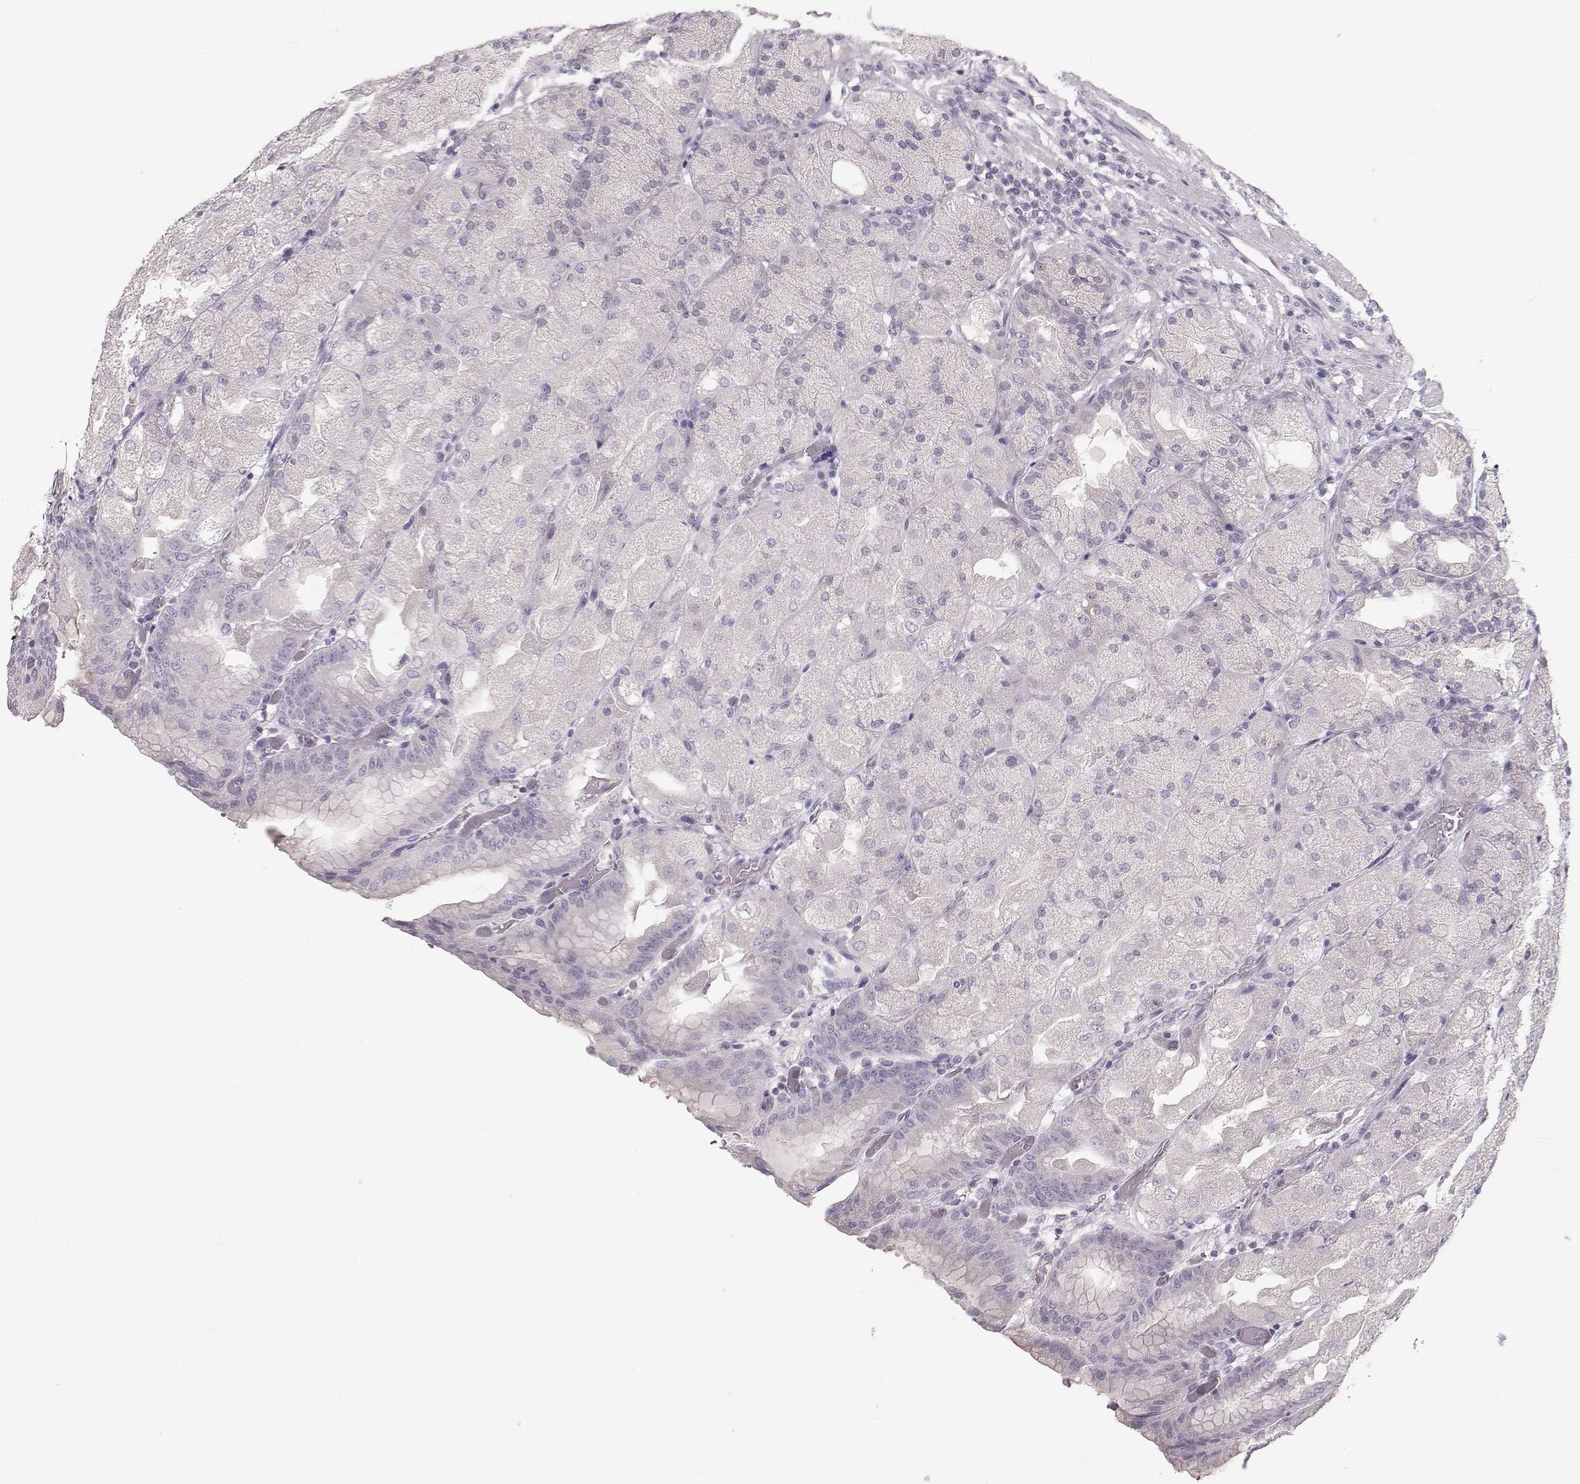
{"staining": {"intensity": "negative", "quantity": "none", "location": "none"}, "tissue": "stomach", "cell_type": "Glandular cells", "image_type": "normal", "snomed": [{"axis": "morphology", "description": "Normal tissue, NOS"}, {"axis": "topography", "description": "Stomach, upper"}, {"axis": "topography", "description": "Stomach"}, {"axis": "topography", "description": "Stomach, lower"}], "caption": "The photomicrograph reveals no significant staining in glandular cells of stomach.", "gene": "OIP5", "patient": {"sex": "male", "age": 62}}